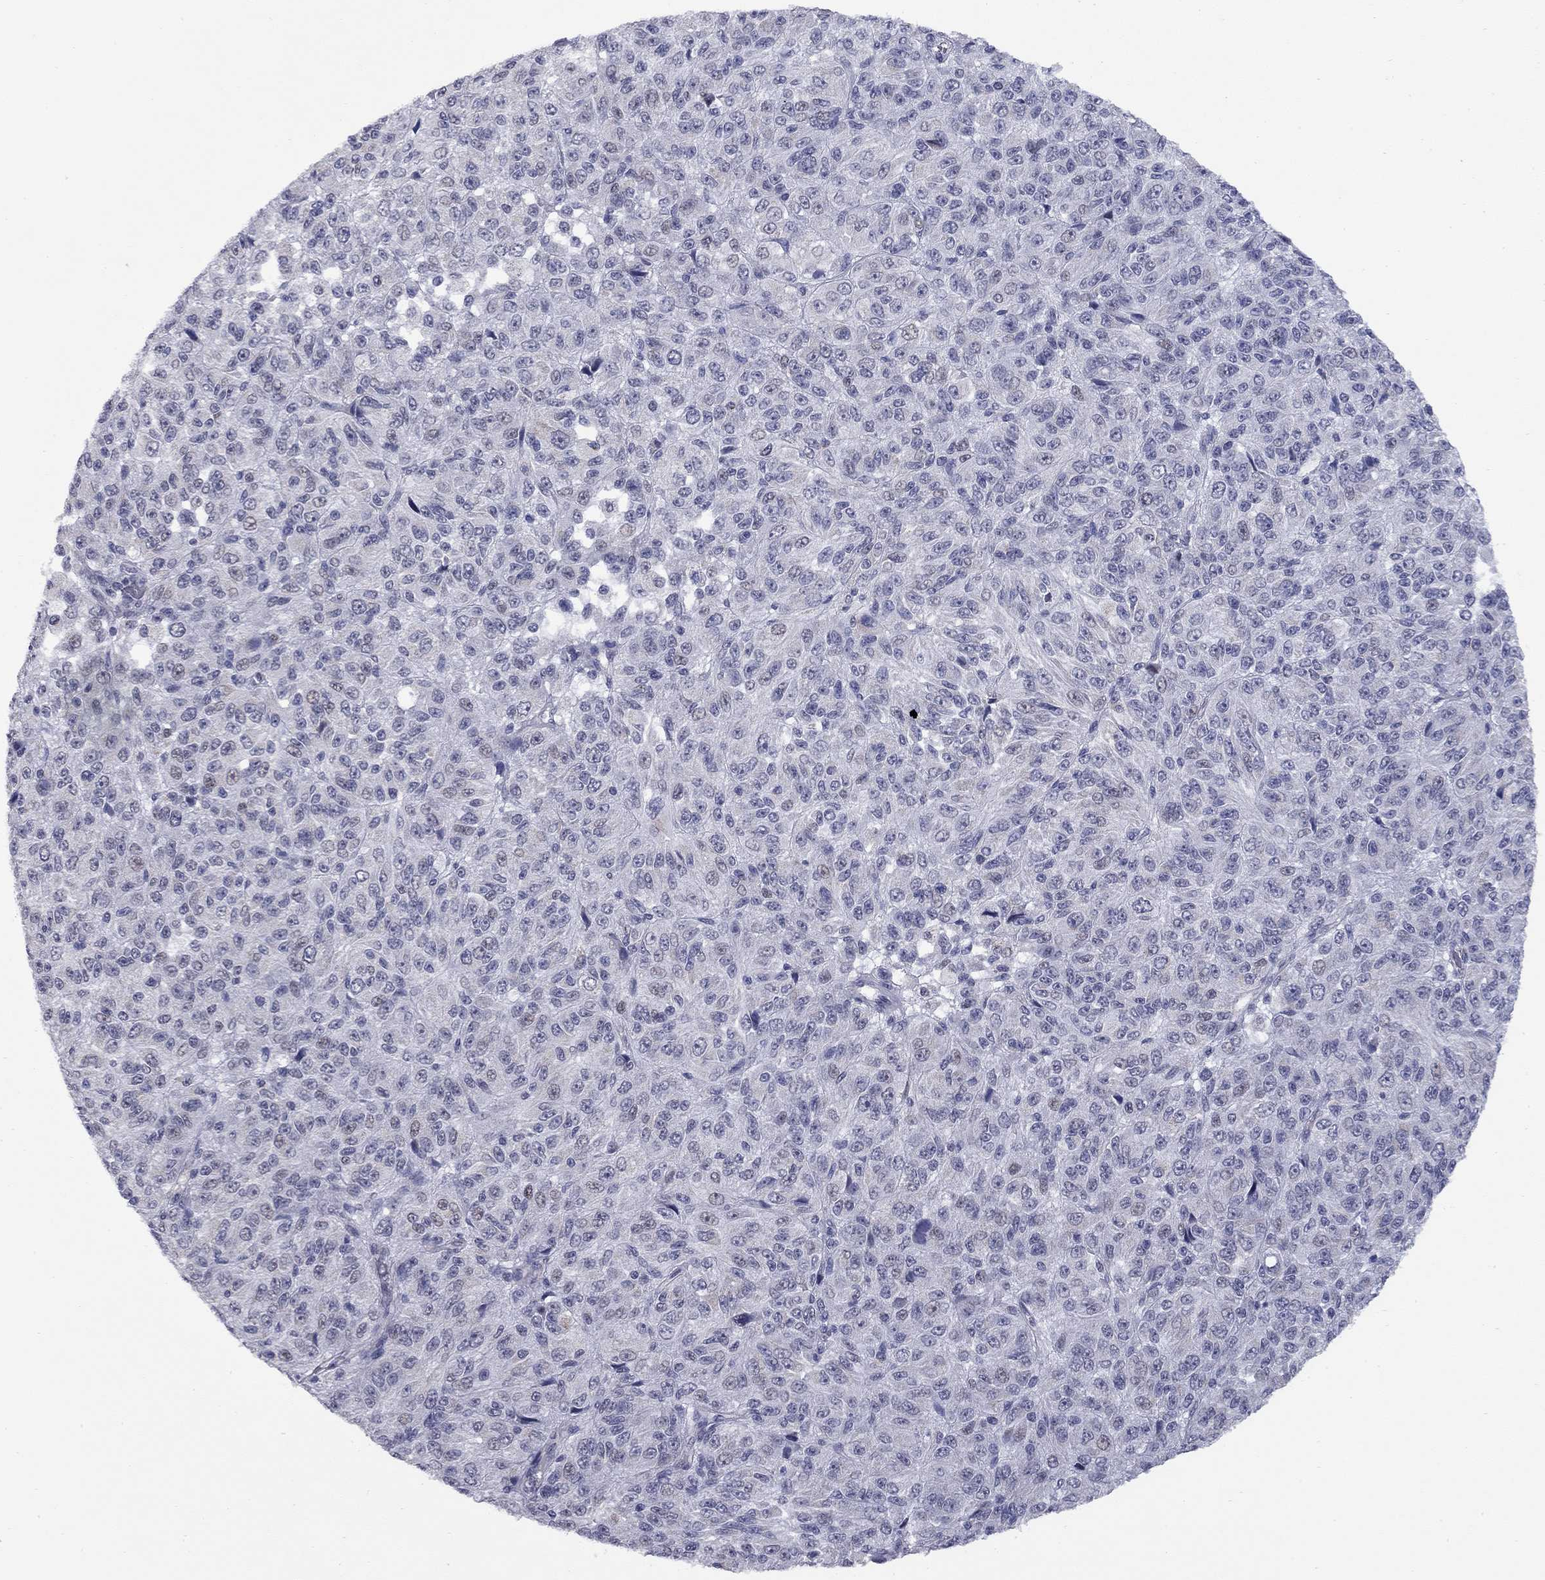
{"staining": {"intensity": "negative", "quantity": "none", "location": "none"}, "tissue": "melanoma", "cell_type": "Tumor cells", "image_type": "cancer", "snomed": [{"axis": "morphology", "description": "Malignant melanoma, Metastatic site"}, {"axis": "topography", "description": "Brain"}], "caption": "Protein analysis of malignant melanoma (metastatic site) displays no significant staining in tumor cells. Brightfield microscopy of immunohistochemistry stained with DAB (brown) and hematoxylin (blue), captured at high magnification.", "gene": "HTR4", "patient": {"sex": "female", "age": 56}}